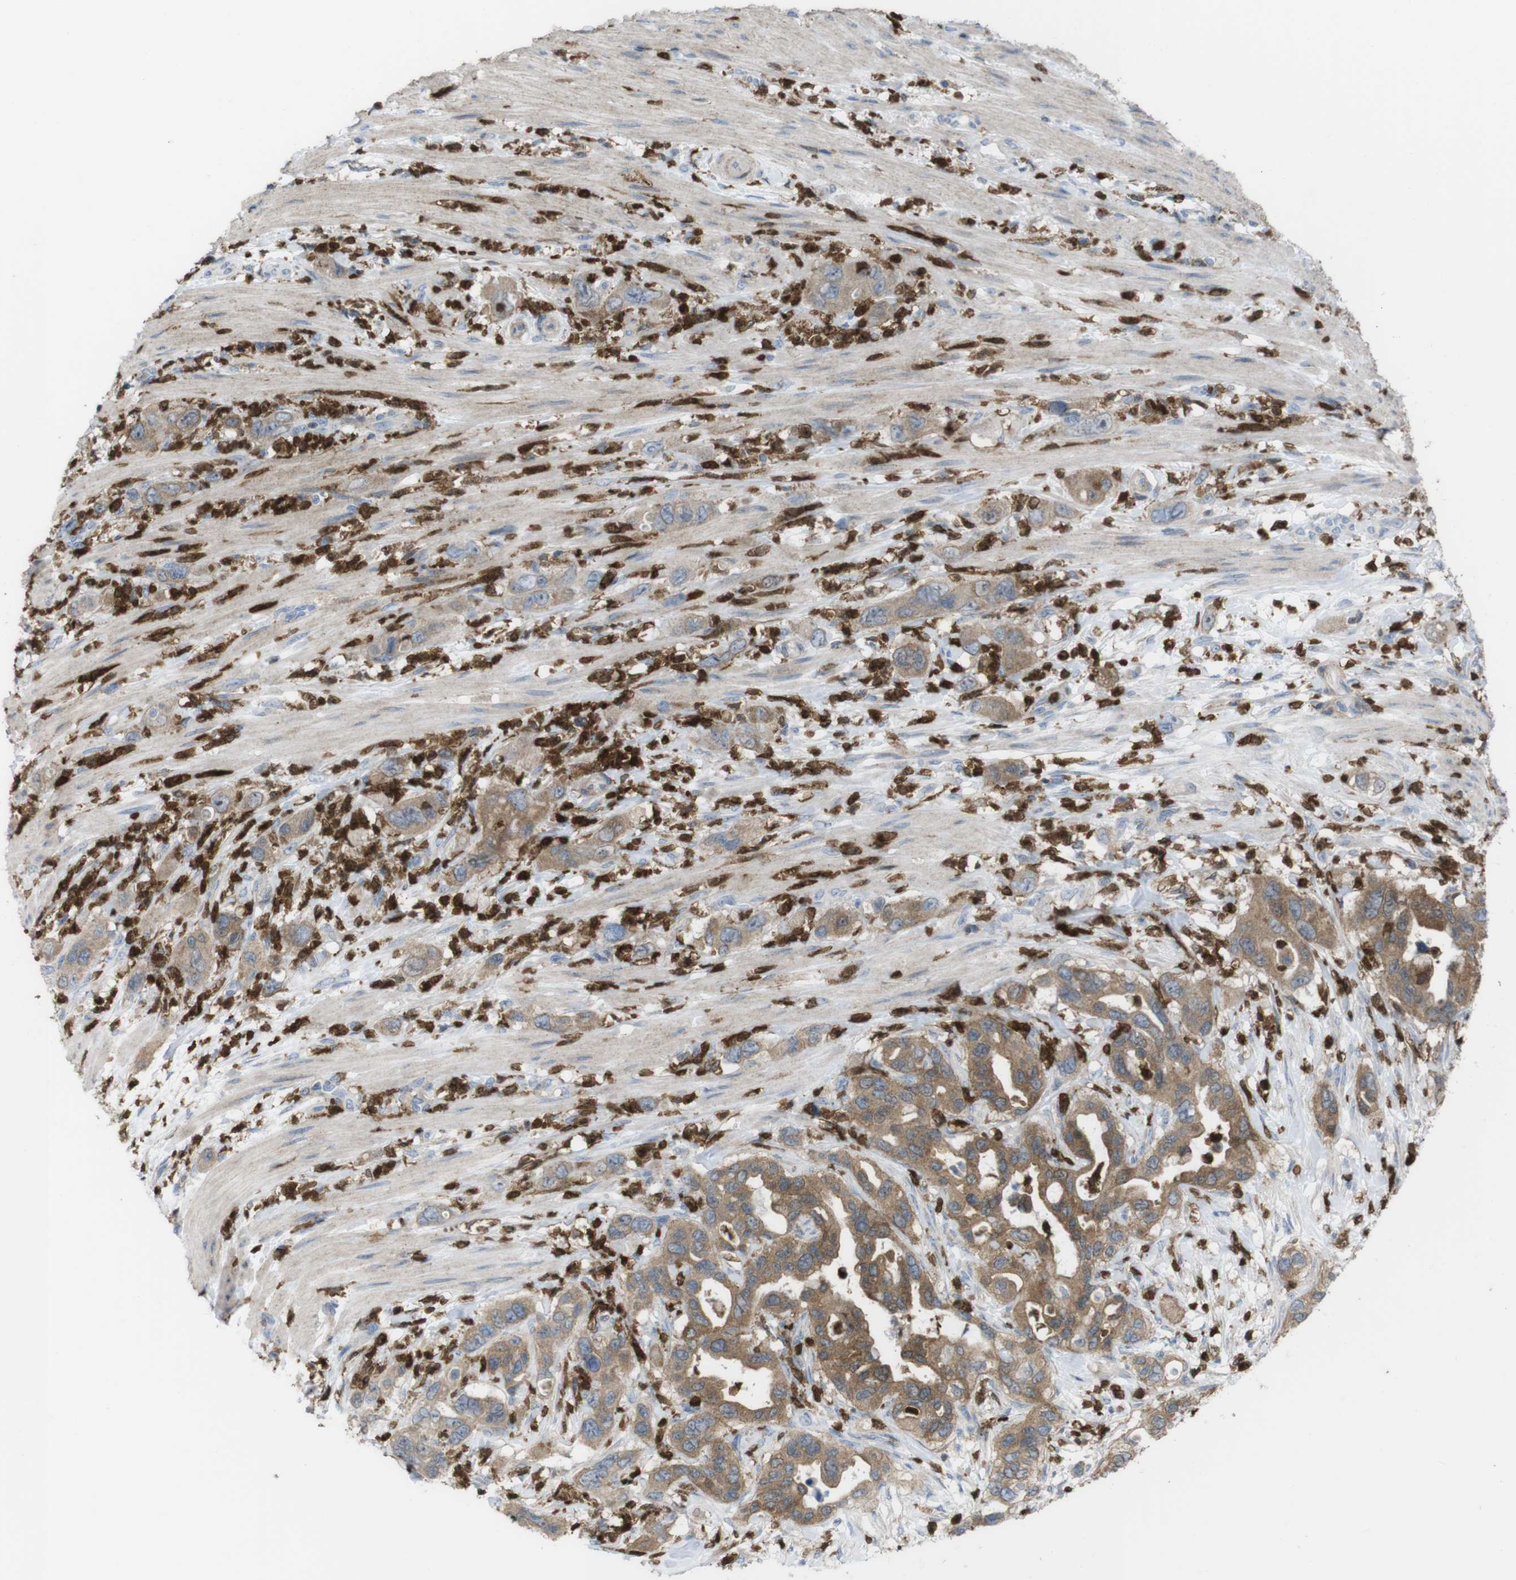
{"staining": {"intensity": "moderate", "quantity": ">75%", "location": "cytoplasmic/membranous"}, "tissue": "pancreatic cancer", "cell_type": "Tumor cells", "image_type": "cancer", "snomed": [{"axis": "morphology", "description": "Adenocarcinoma, NOS"}, {"axis": "topography", "description": "Pancreas"}], "caption": "Adenocarcinoma (pancreatic) tissue displays moderate cytoplasmic/membranous expression in approximately >75% of tumor cells, visualized by immunohistochemistry. The protein is shown in brown color, while the nuclei are stained blue.", "gene": "PRKCD", "patient": {"sex": "female", "age": 71}}